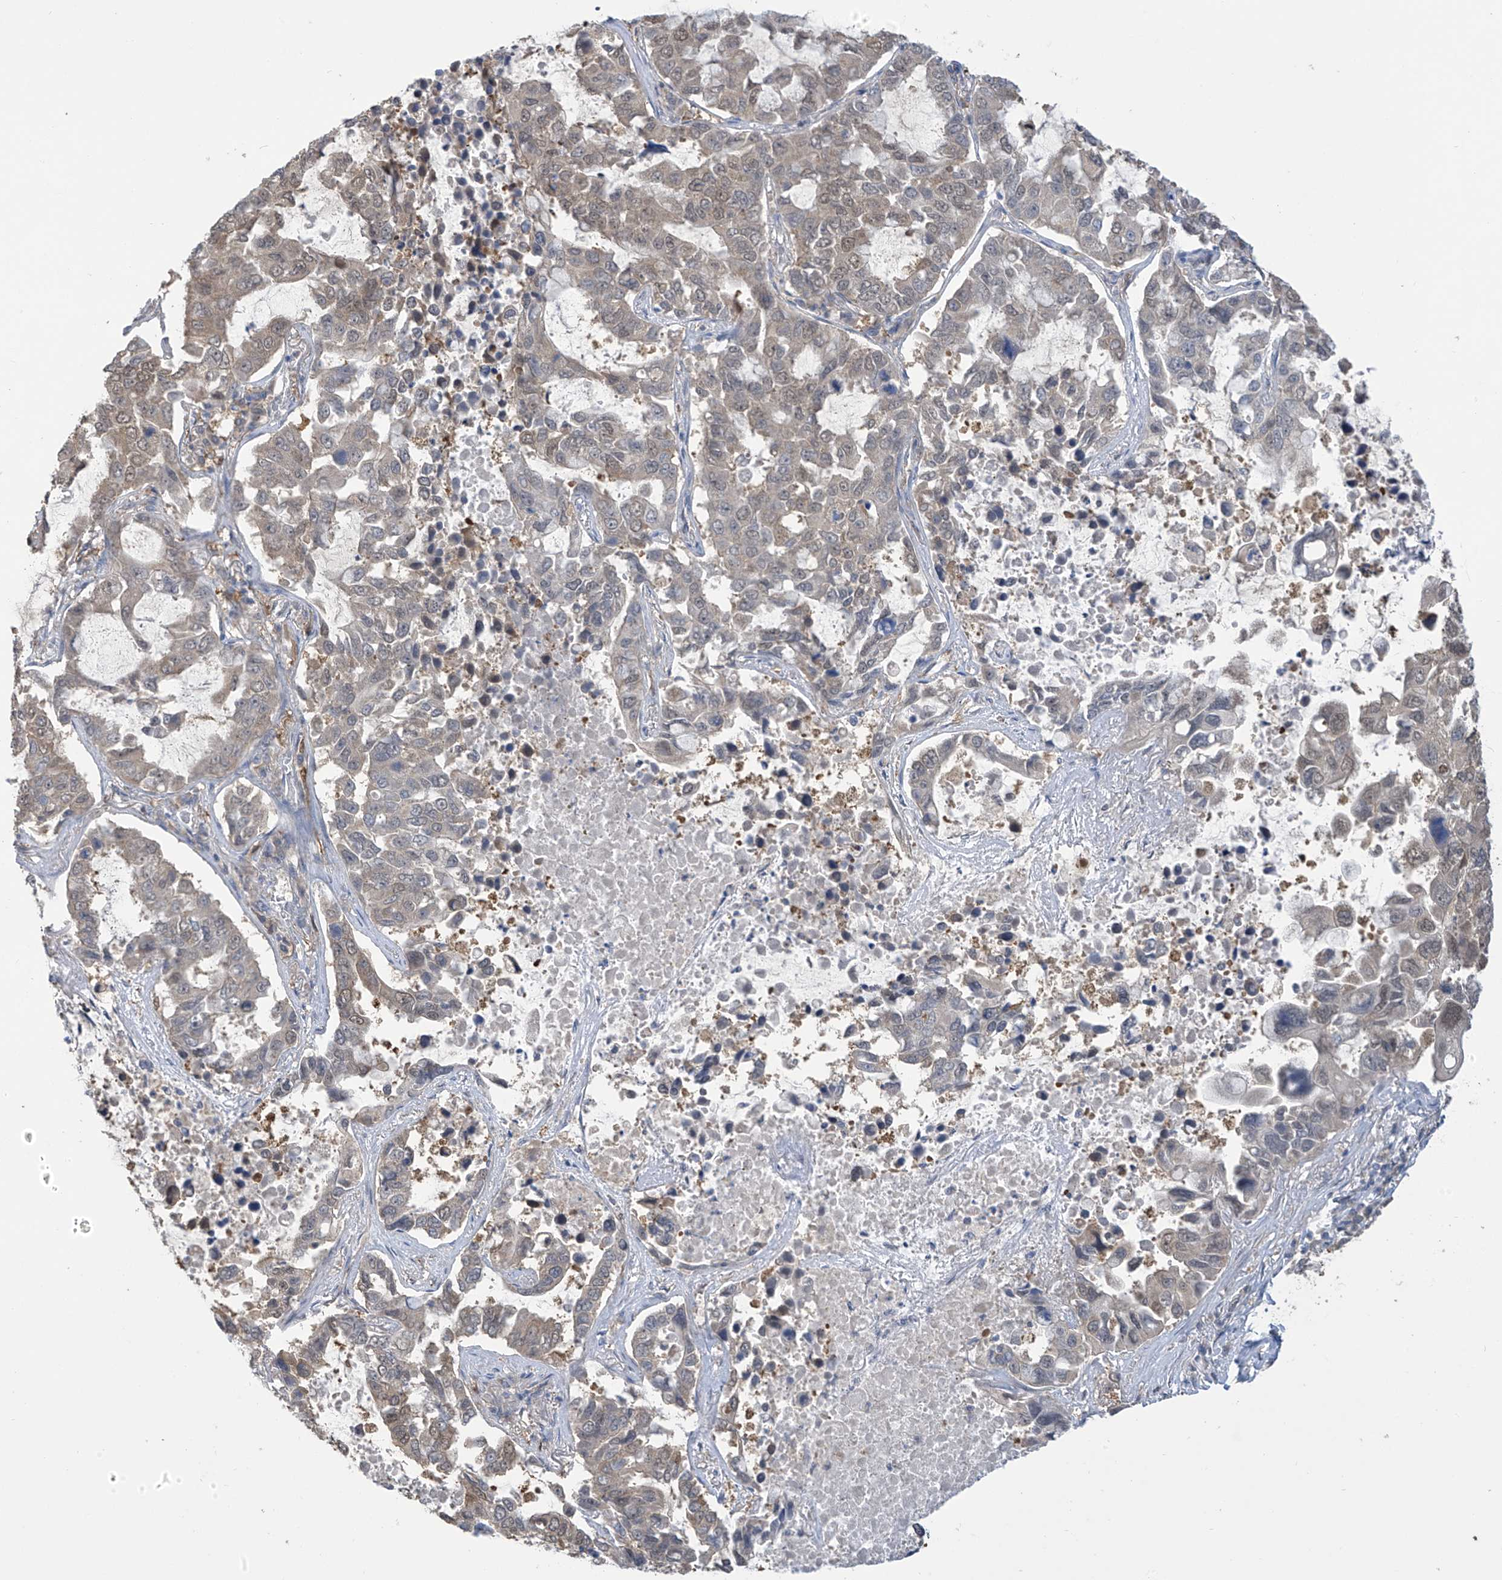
{"staining": {"intensity": "weak", "quantity": "<25%", "location": "nuclear"}, "tissue": "lung cancer", "cell_type": "Tumor cells", "image_type": "cancer", "snomed": [{"axis": "morphology", "description": "Adenocarcinoma, NOS"}, {"axis": "topography", "description": "Lung"}], "caption": "There is no significant expression in tumor cells of lung adenocarcinoma.", "gene": "IDH1", "patient": {"sex": "male", "age": 64}}